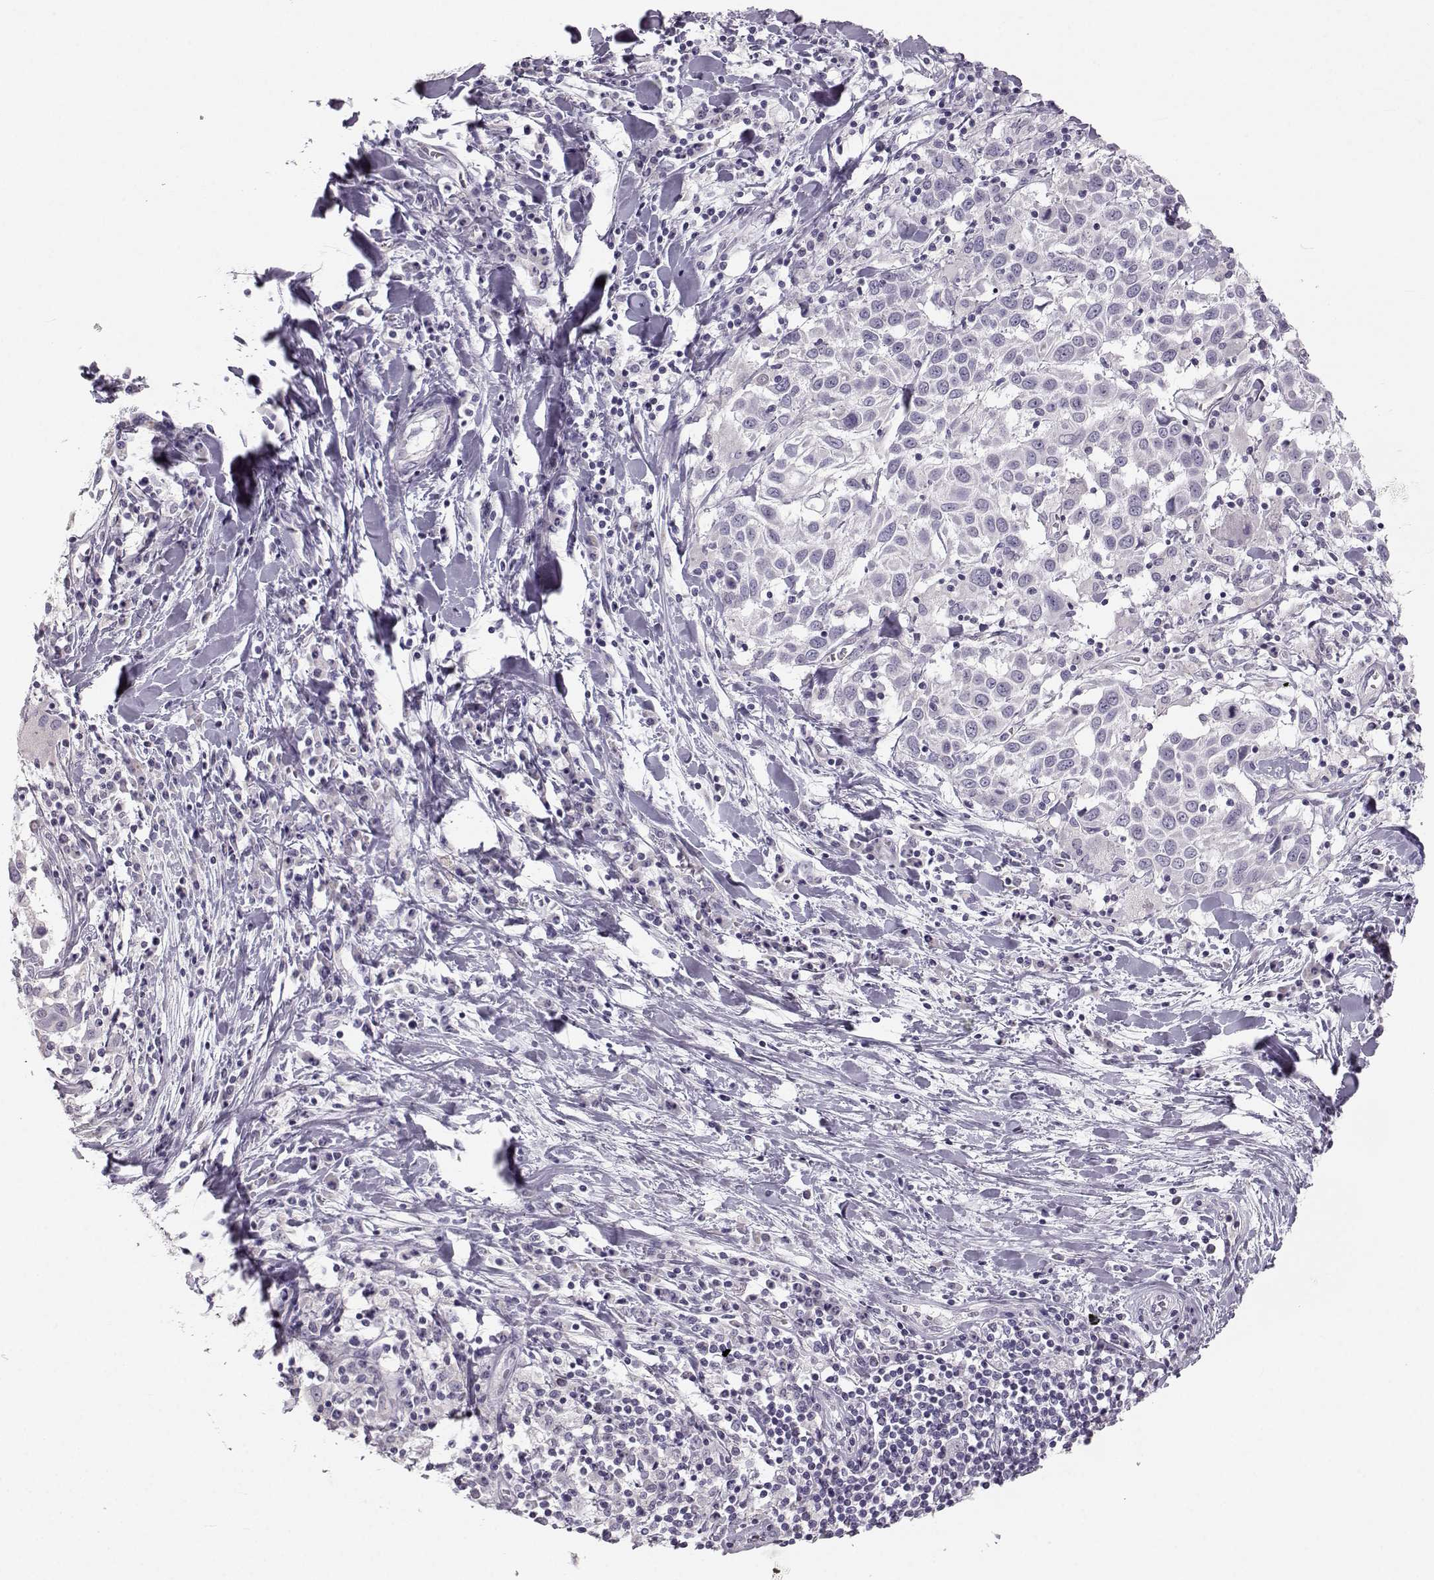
{"staining": {"intensity": "negative", "quantity": "none", "location": "none"}, "tissue": "lung cancer", "cell_type": "Tumor cells", "image_type": "cancer", "snomed": [{"axis": "morphology", "description": "Squamous cell carcinoma, NOS"}, {"axis": "topography", "description": "Lung"}], "caption": "This is an immunohistochemistry (IHC) photomicrograph of human lung squamous cell carcinoma. There is no staining in tumor cells.", "gene": "OIP5", "patient": {"sex": "male", "age": 57}}